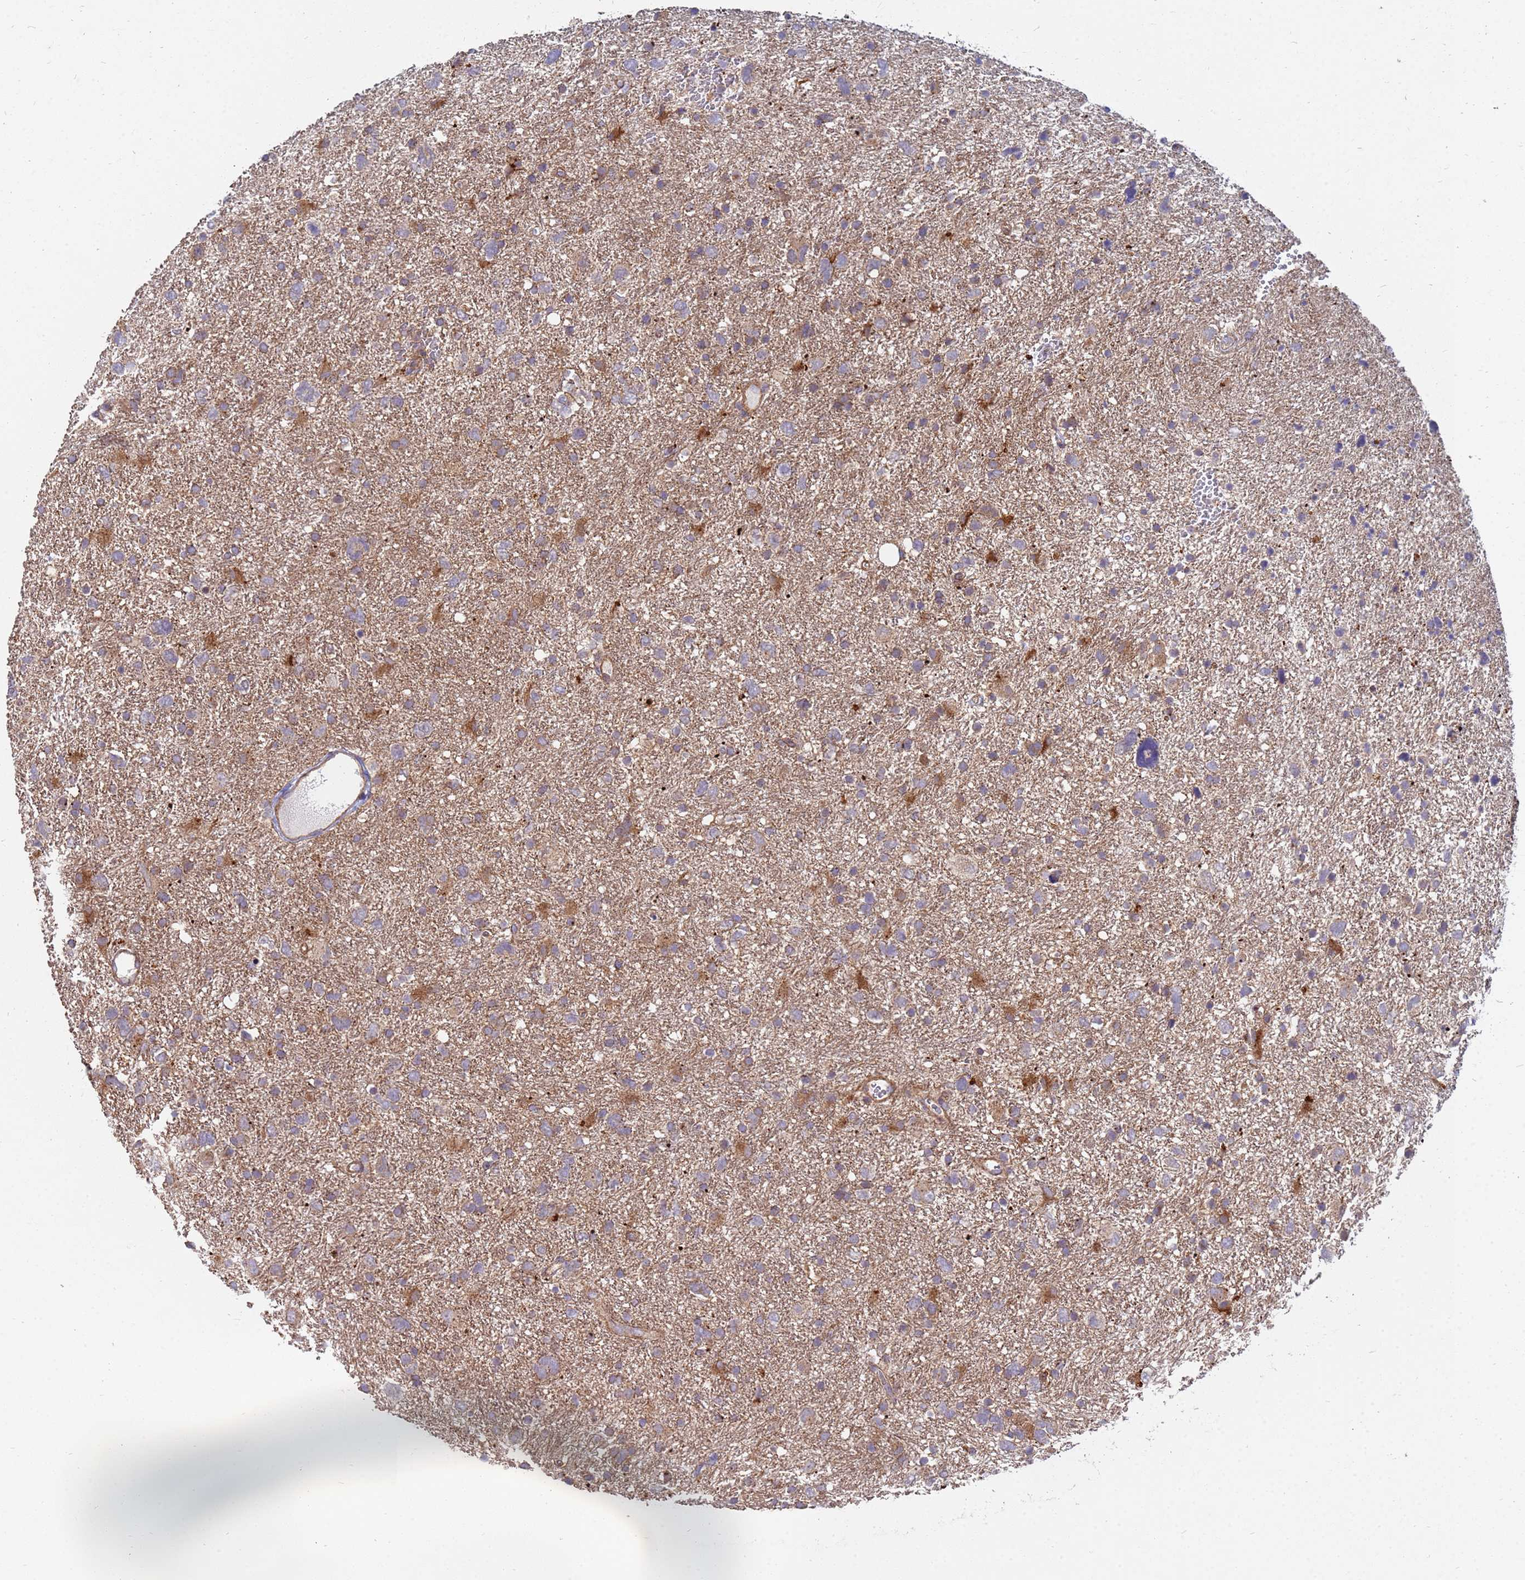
{"staining": {"intensity": "moderate", "quantity": "<25%", "location": "cytoplasmic/membranous"}, "tissue": "glioma", "cell_type": "Tumor cells", "image_type": "cancer", "snomed": [{"axis": "morphology", "description": "Glioma, malignant, High grade"}, {"axis": "topography", "description": "Brain"}], "caption": "Malignant high-grade glioma stained for a protein (brown) exhibits moderate cytoplasmic/membranous positive staining in approximately <25% of tumor cells.", "gene": "CDC34", "patient": {"sex": "male", "age": 61}}